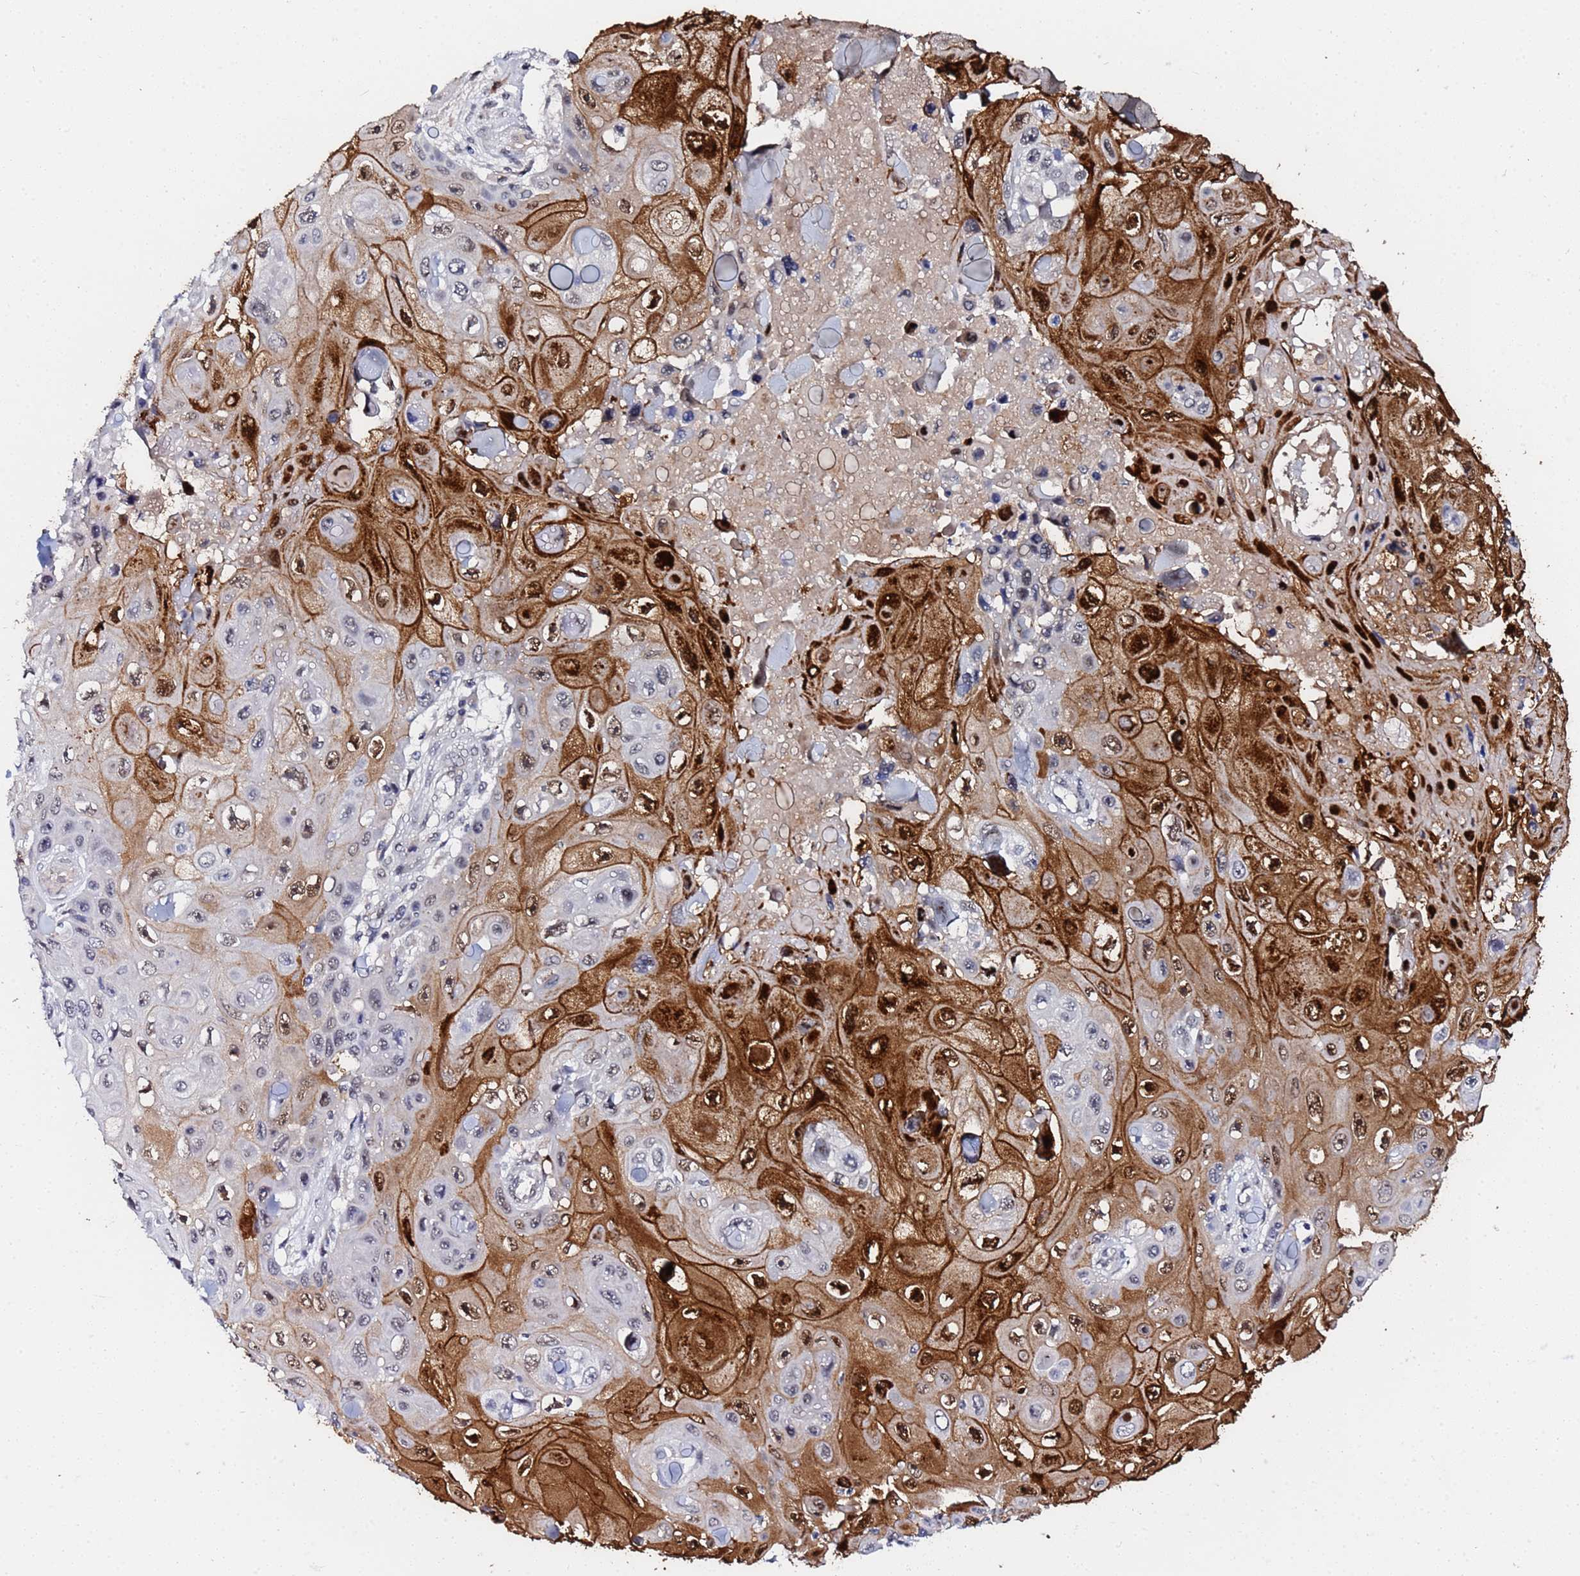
{"staining": {"intensity": "strong", "quantity": "25%-75%", "location": "cytoplasmic/membranous,nuclear"}, "tissue": "skin cancer", "cell_type": "Tumor cells", "image_type": "cancer", "snomed": [{"axis": "morphology", "description": "Squamous cell carcinoma, NOS"}, {"axis": "topography", "description": "Skin"}], "caption": "Human skin squamous cell carcinoma stained with a brown dye shows strong cytoplasmic/membranous and nuclear positive positivity in approximately 25%-75% of tumor cells.", "gene": "MTCL1", "patient": {"sex": "male", "age": 82}}